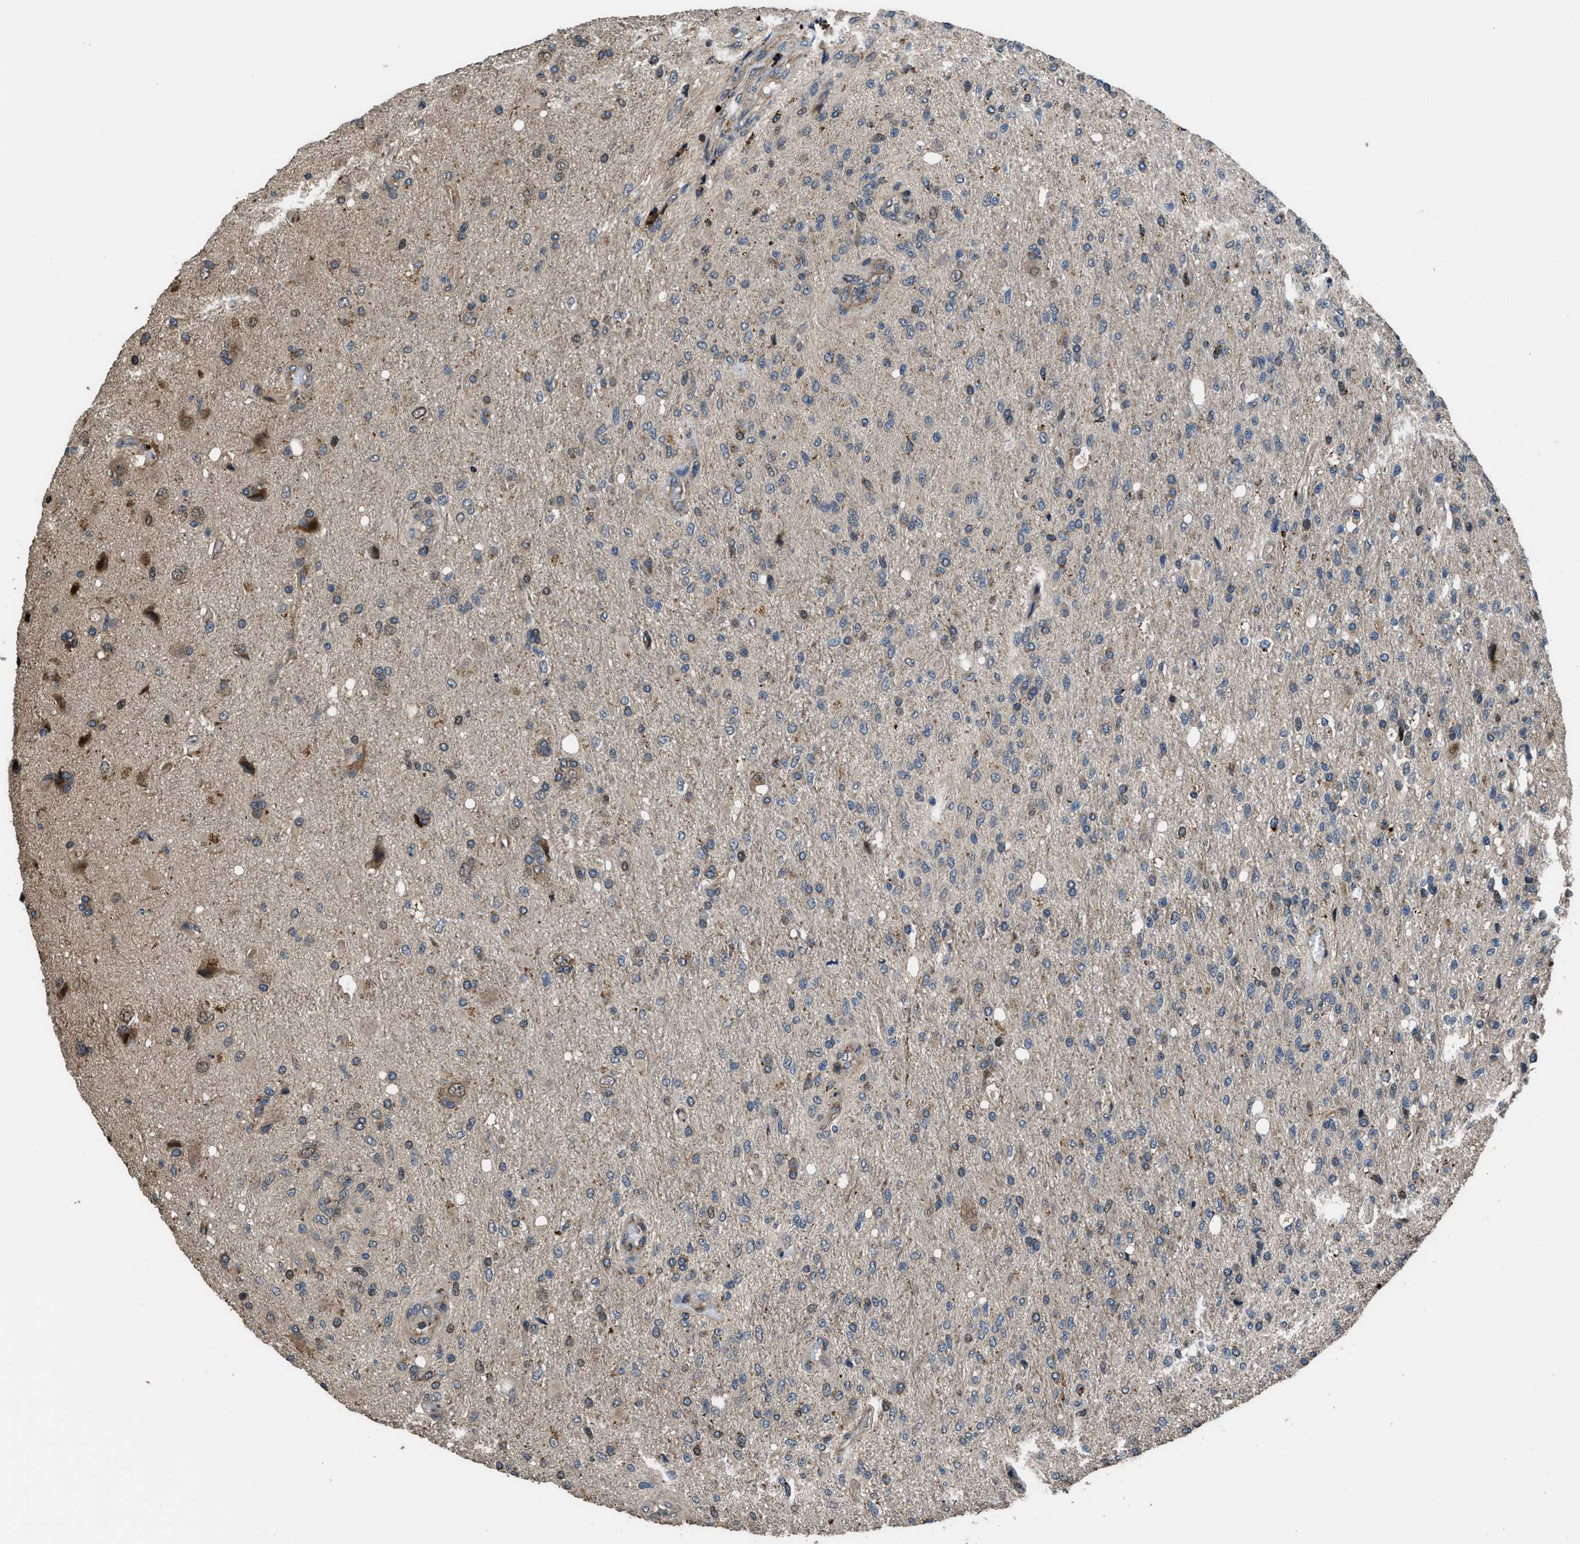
{"staining": {"intensity": "weak", "quantity": "<25%", "location": "cytoplasmic/membranous"}, "tissue": "glioma", "cell_type": "Tumor cells", "image_type": "cancer", "snomed": [{"axis": "morphology", "description": "Normal tissue, NOS"}, {"axis": "morphology", "description": "Glioma, malignant, High grade"}, {"axis": "topography", "description": "Cerebral cortex"}], "caption": "The histopathology image reveals no significant staining in tumor cells of glioma.", "gene": "CTBS", "patient": {"sex": "male", "age": 77}}